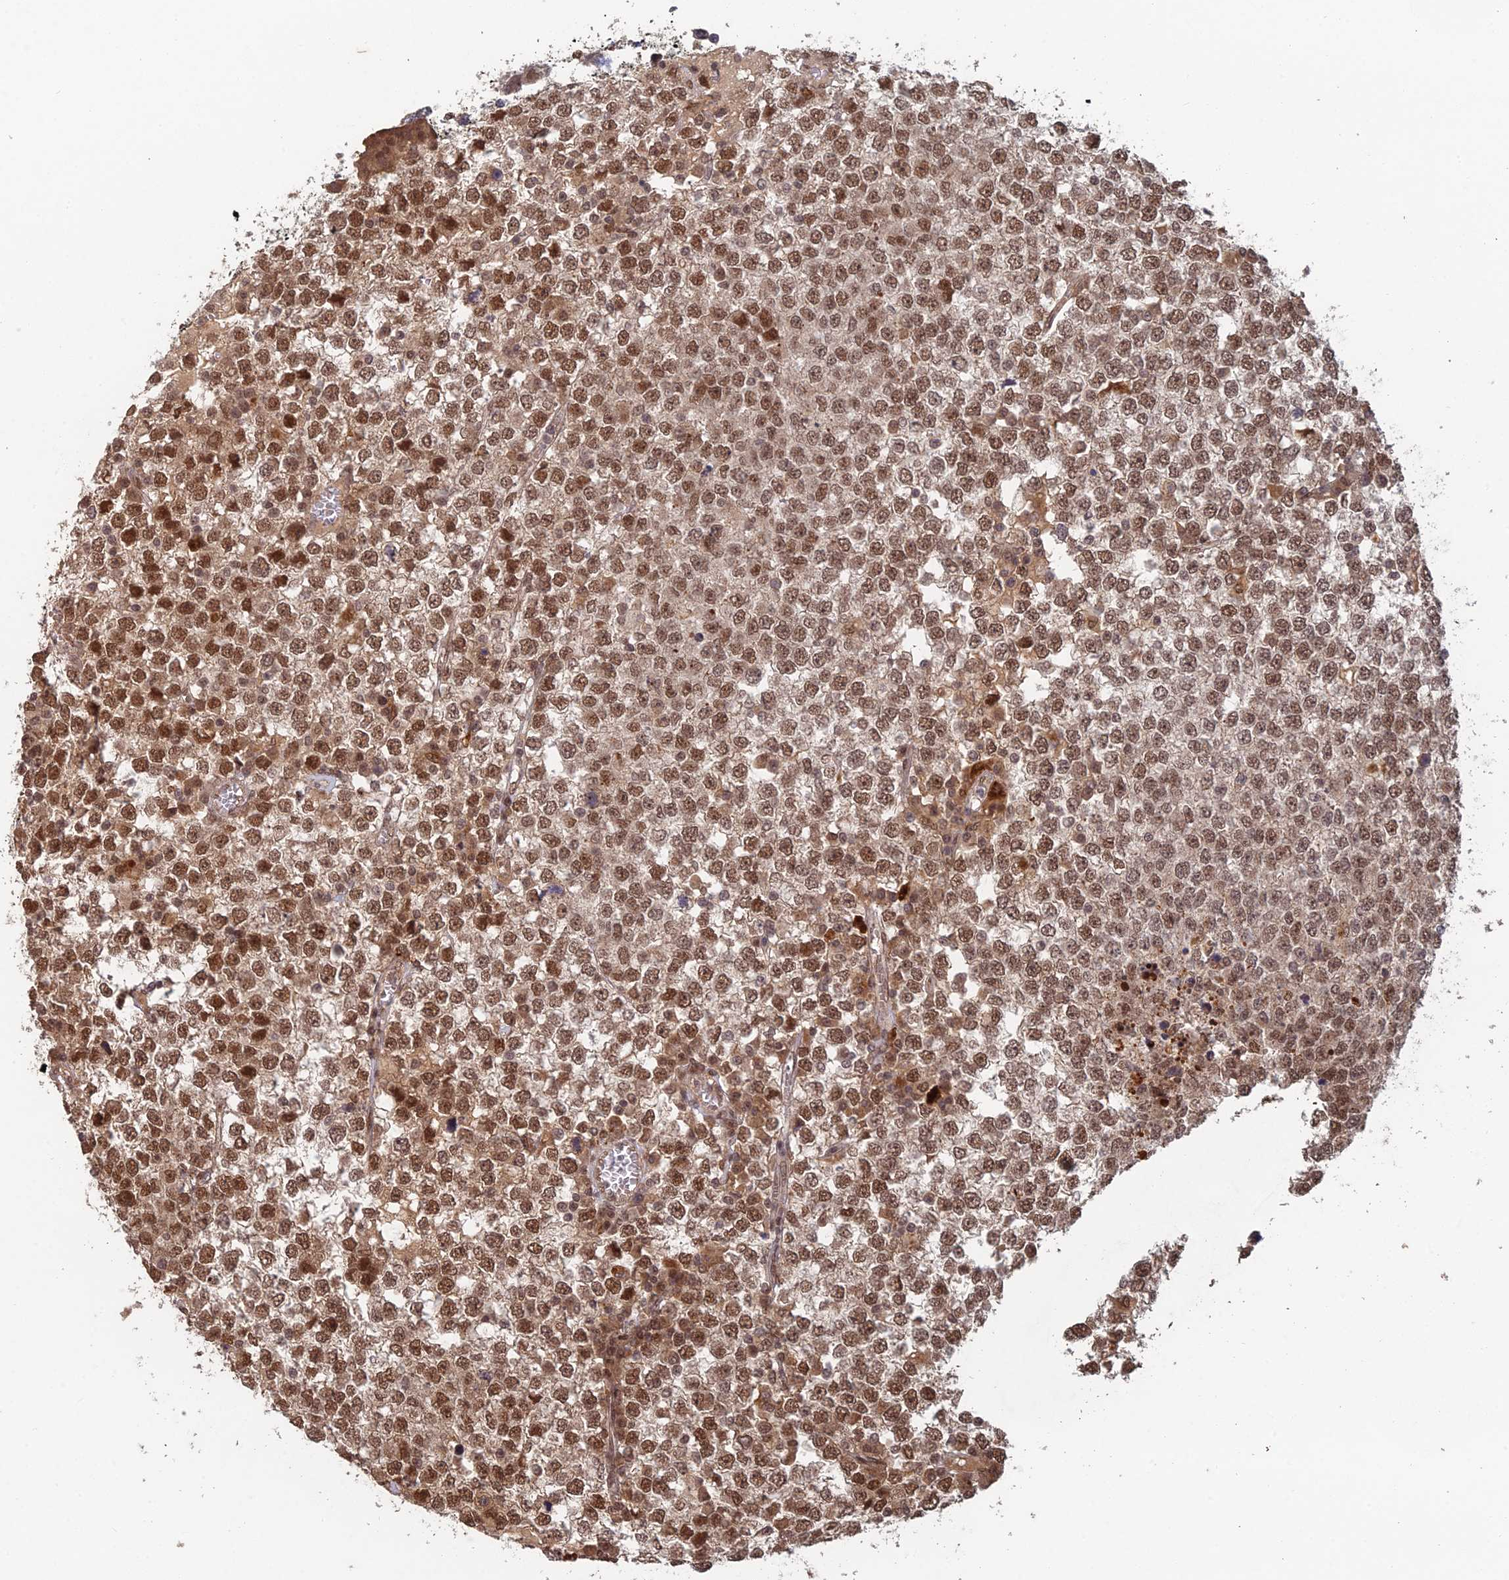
{"staining": {"intensity": "moderate", "quantity": ">75%", "location": "nuclear"}, "tissue": "testis cancer", "cell_type": "Tumor cells", "image_type": "cancer", "snomed": [{"axis": "morphology", "description": "Seminoma, NOS"}, {"axis": "topography", "description": "Testis"}], "caption": "Immunohistochemical staining of testis cancer displays medium levels of moderate nuclear positivity in about >75% of tumor cells. The protein of interest is shown in brown color, while the nuclei are stained blue.", "gene": "RANBP3", "patient": {"sex": "male", "age": 65}}